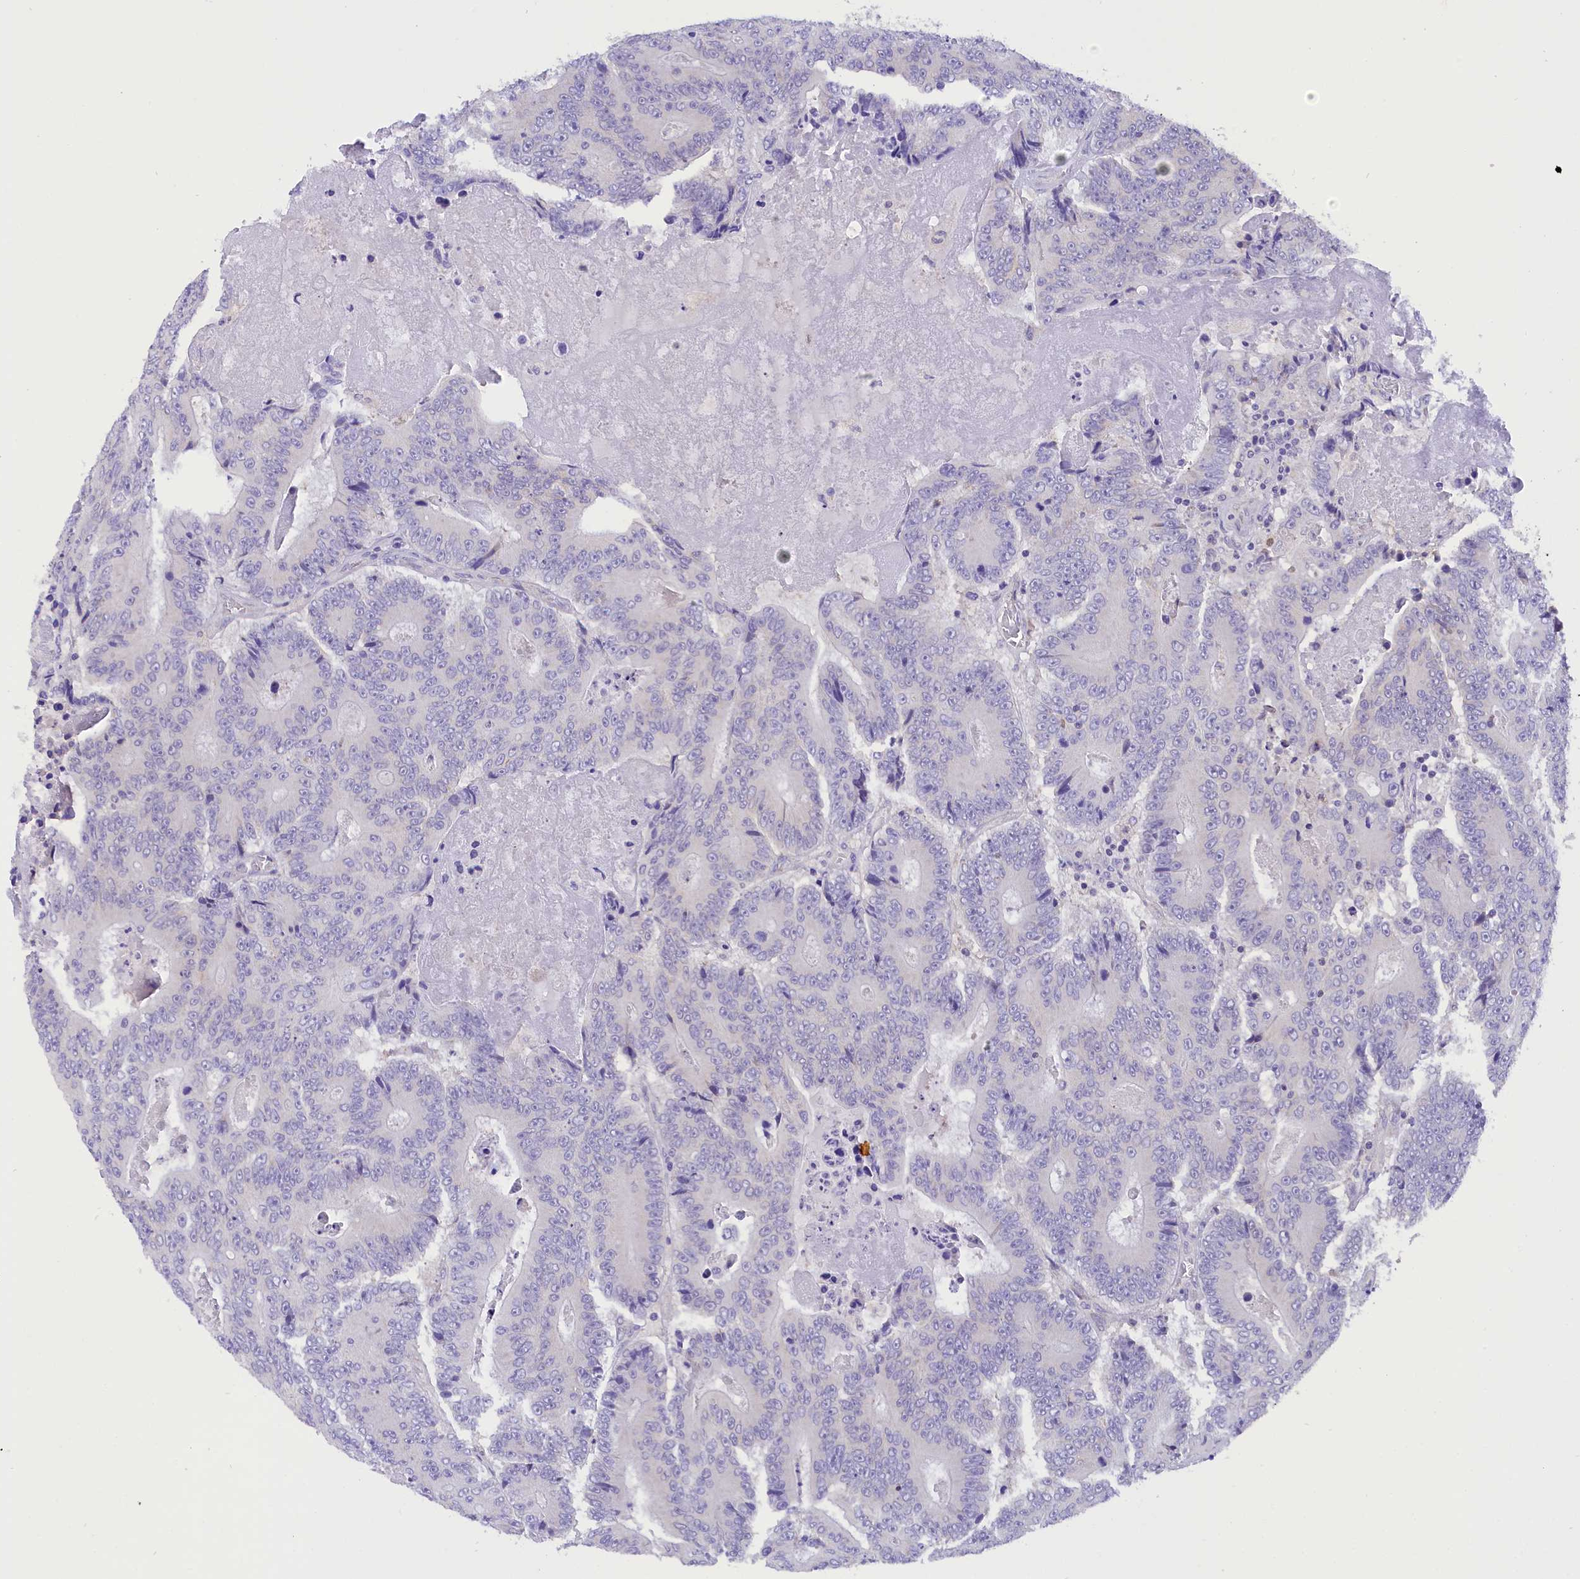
{"staining": {"intensity": "negative", "quantity": "none", "location": "none"}, "tissue": "colorectal cancer", "cell_type": "Tumor cells", "image_type": "cancer", "snomed": [{"axis": "morphology", "description": "Adenocarcinoma, NOS"}, {"axis": "topography", "description": "Colon"}], "caption": "Protein analysis of colorectal cancer (adenocarcinoma) displays no significant staining in tumor cells.", "gene": "COL6A5", "patient": {"sex": "male", "age": 83}}